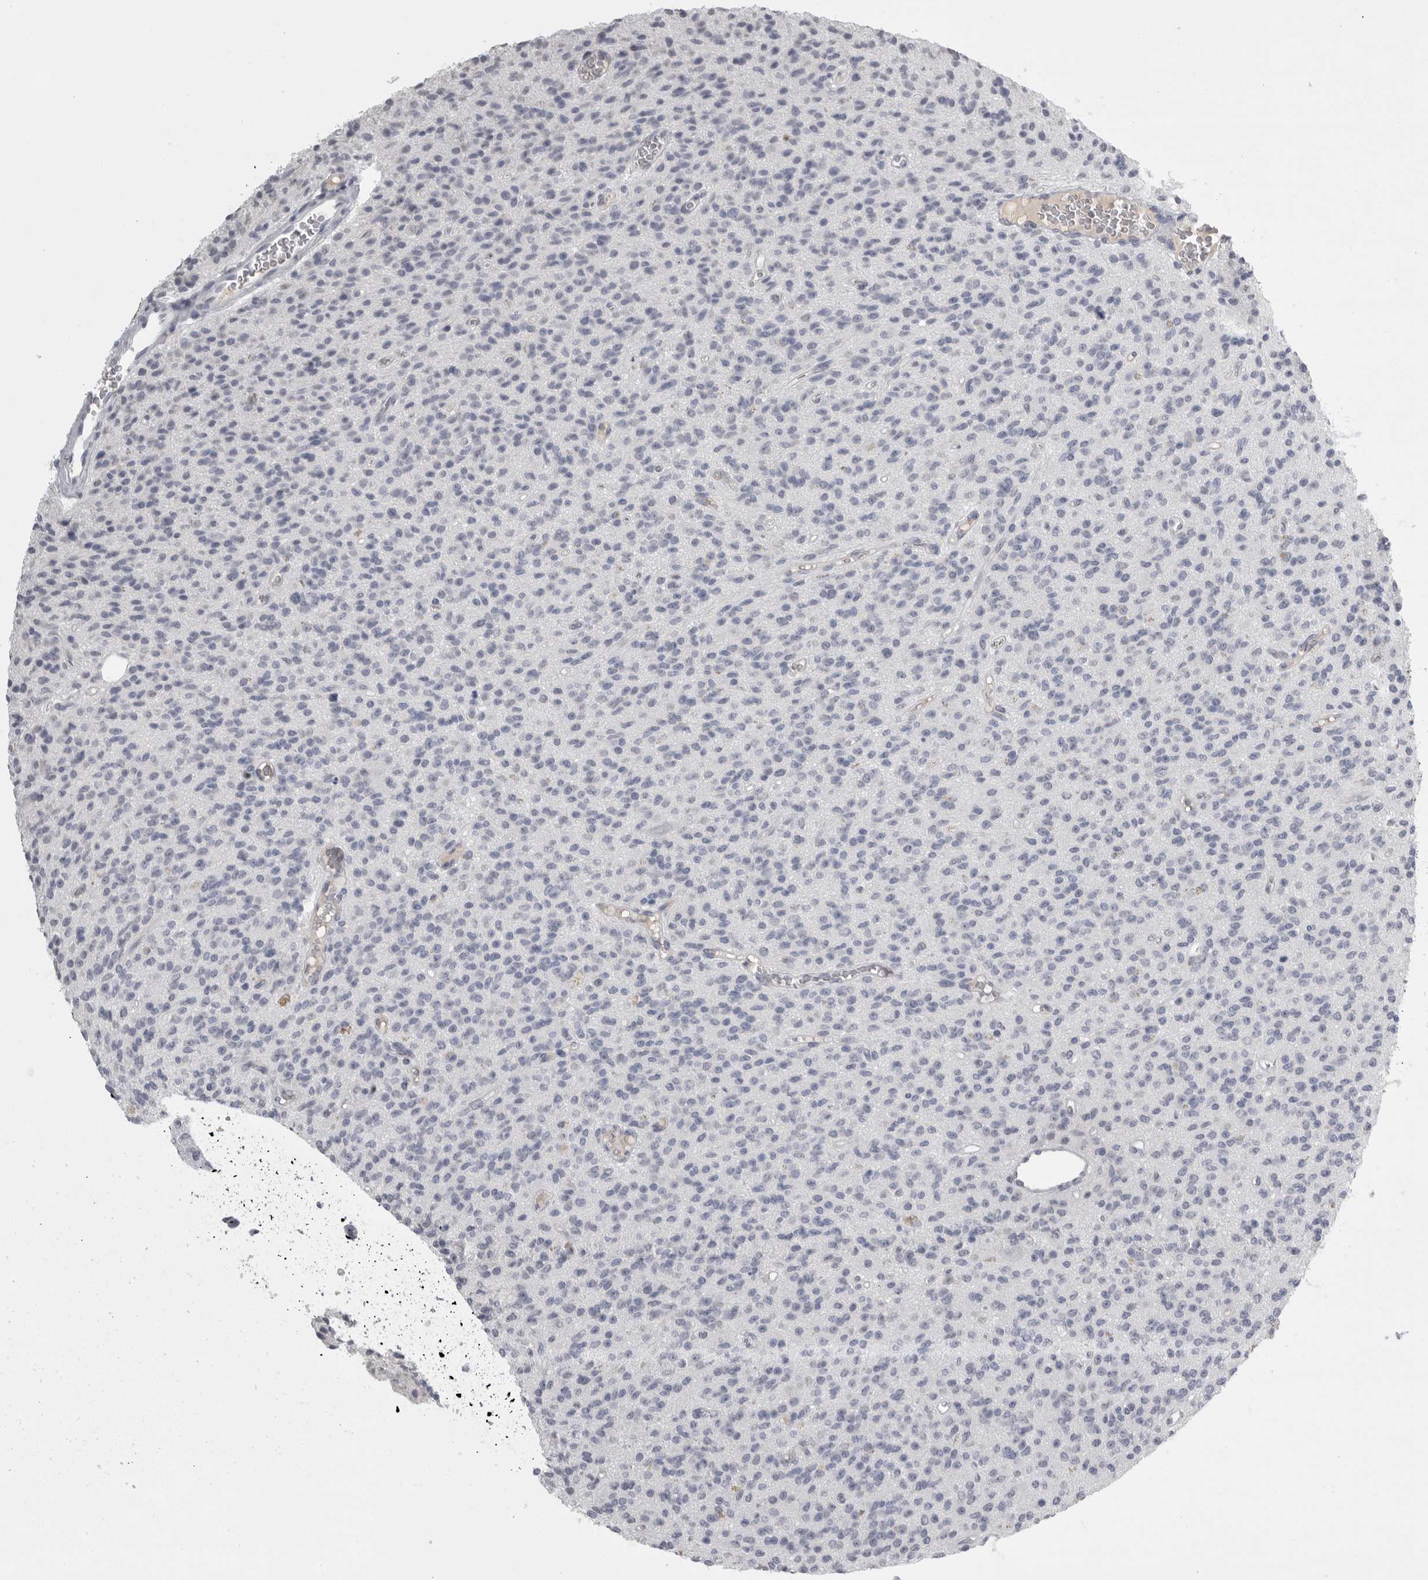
{"staining": {"intensity": "negative", "quantity": "none", "location": "none"}, "tissue": "glioma", "cell_type": "Tumor cells", "image_type": "cancer", "snomed": [{"axis": "morphology", "description": "Glioma, malignant, High grade"}, {"axis": "topography", "description": "Brain"}], "caption": "Photomicrograph shows no protein positivity in tumor cells of glioma tissue. The staining is performed using DAB (3,3'-diaminobenzidine) brown chromogen with nuclei counter-stained in using hematoxylin.", "gene": "GNLY", "patient": {"sex": "male", "age": 34}}